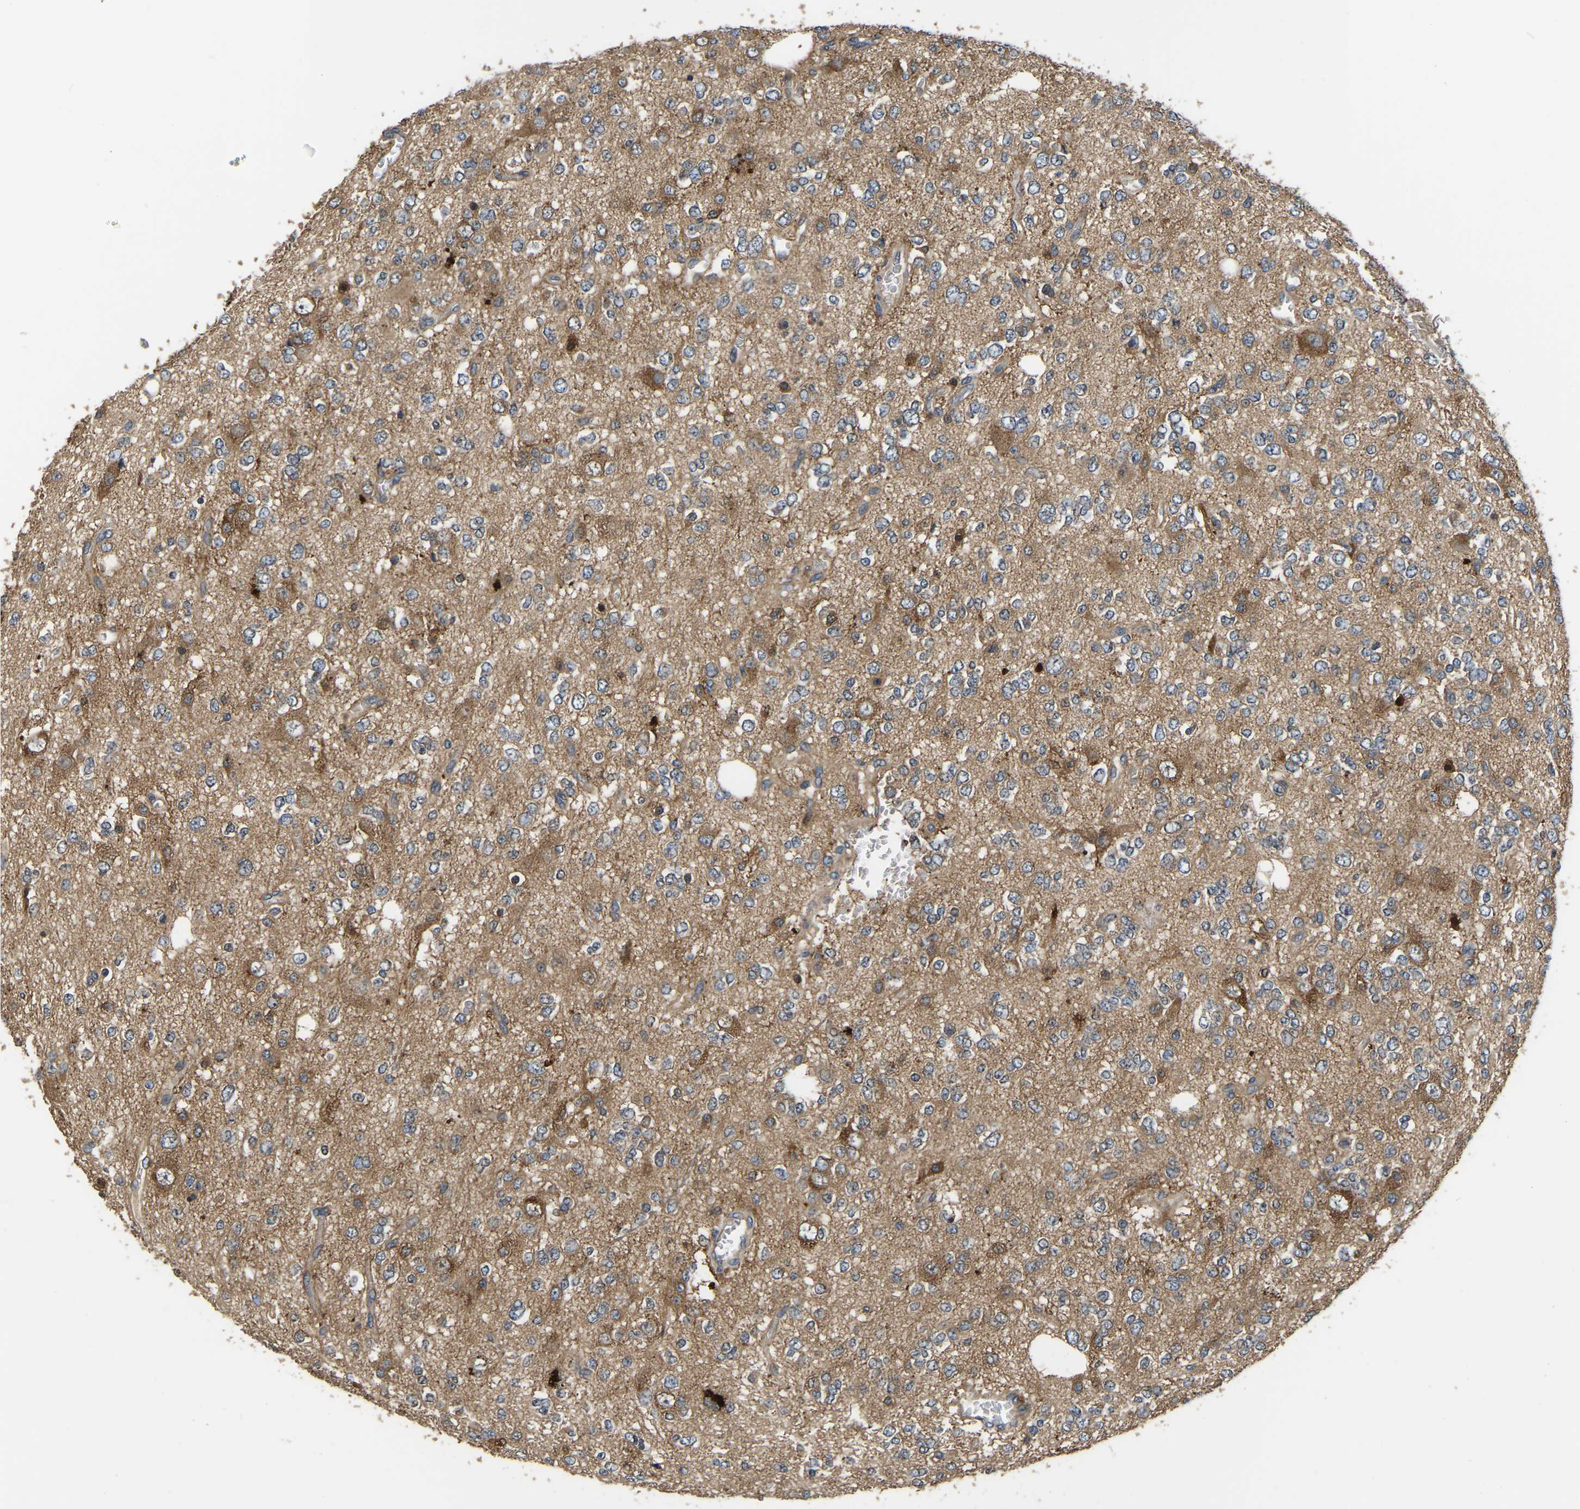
{"staining": {"intensity": "moderate", "quantity": "<25%", "location": "cytoplasmic/membranous"}, "tissue": "glioma", "cell_type": "Tumor cells", "image_type": "cancer", "snomed": [{"axis": "morphology", "description": "Glioma, malignant, Low grade"}, {"axis": "topography", "description": "Brain"}], "caption": "Low-grade glioma (malignant) stained with a protein marker reveals moderate staining in tumor cells.", "gene": "GARS1", "patient": {"sex": "male", "age": 38}}